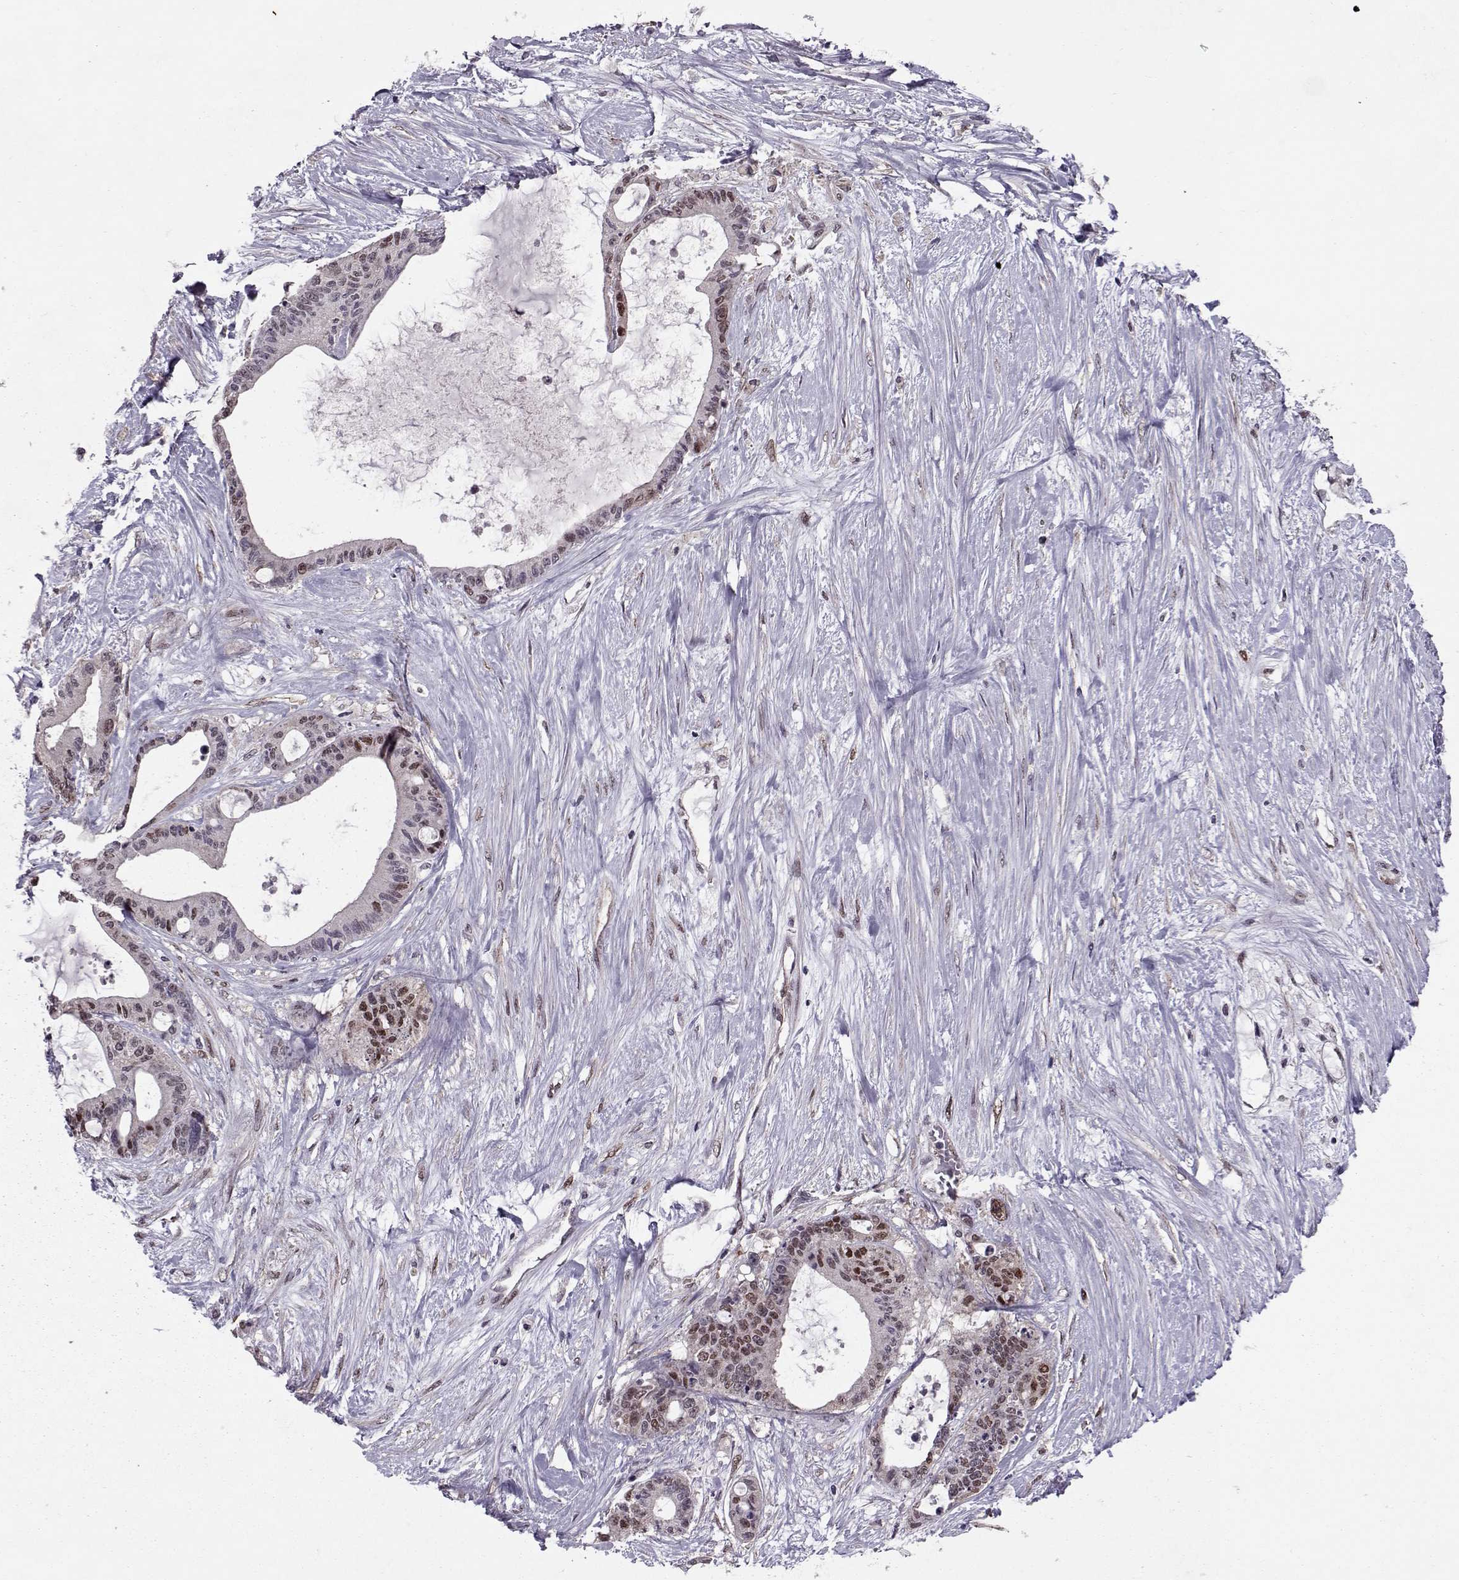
{"staining": {"intensity": "weak", "quantity": "25%-75%", "location": "nuclear"}, "tissue": "liver cancer", "cell_type": "Tumor cells", "image_type": "cancer", "snomed": [{"axis": "morphology", "description": "Normal tissue, NOS"}, {"axis": "morphology", "description": "Cholangiocarcinoma"}, {"axis": "topography", "description": "Liver"}, {"axis": "topography", "description": "Peripheral nerve tissue"}], "caption": "The immunohistochemical stain highlights weak nuclear staining in tumor cells of liver cancer tissue. (Stains: DAB (3,3'-diaminobenzidine) in brown, nuclei in blue, Microscopy: brightfield microscopy at high magnification).", "gene": "CDK4", "patient": {"sex": "female", "age": 73}}